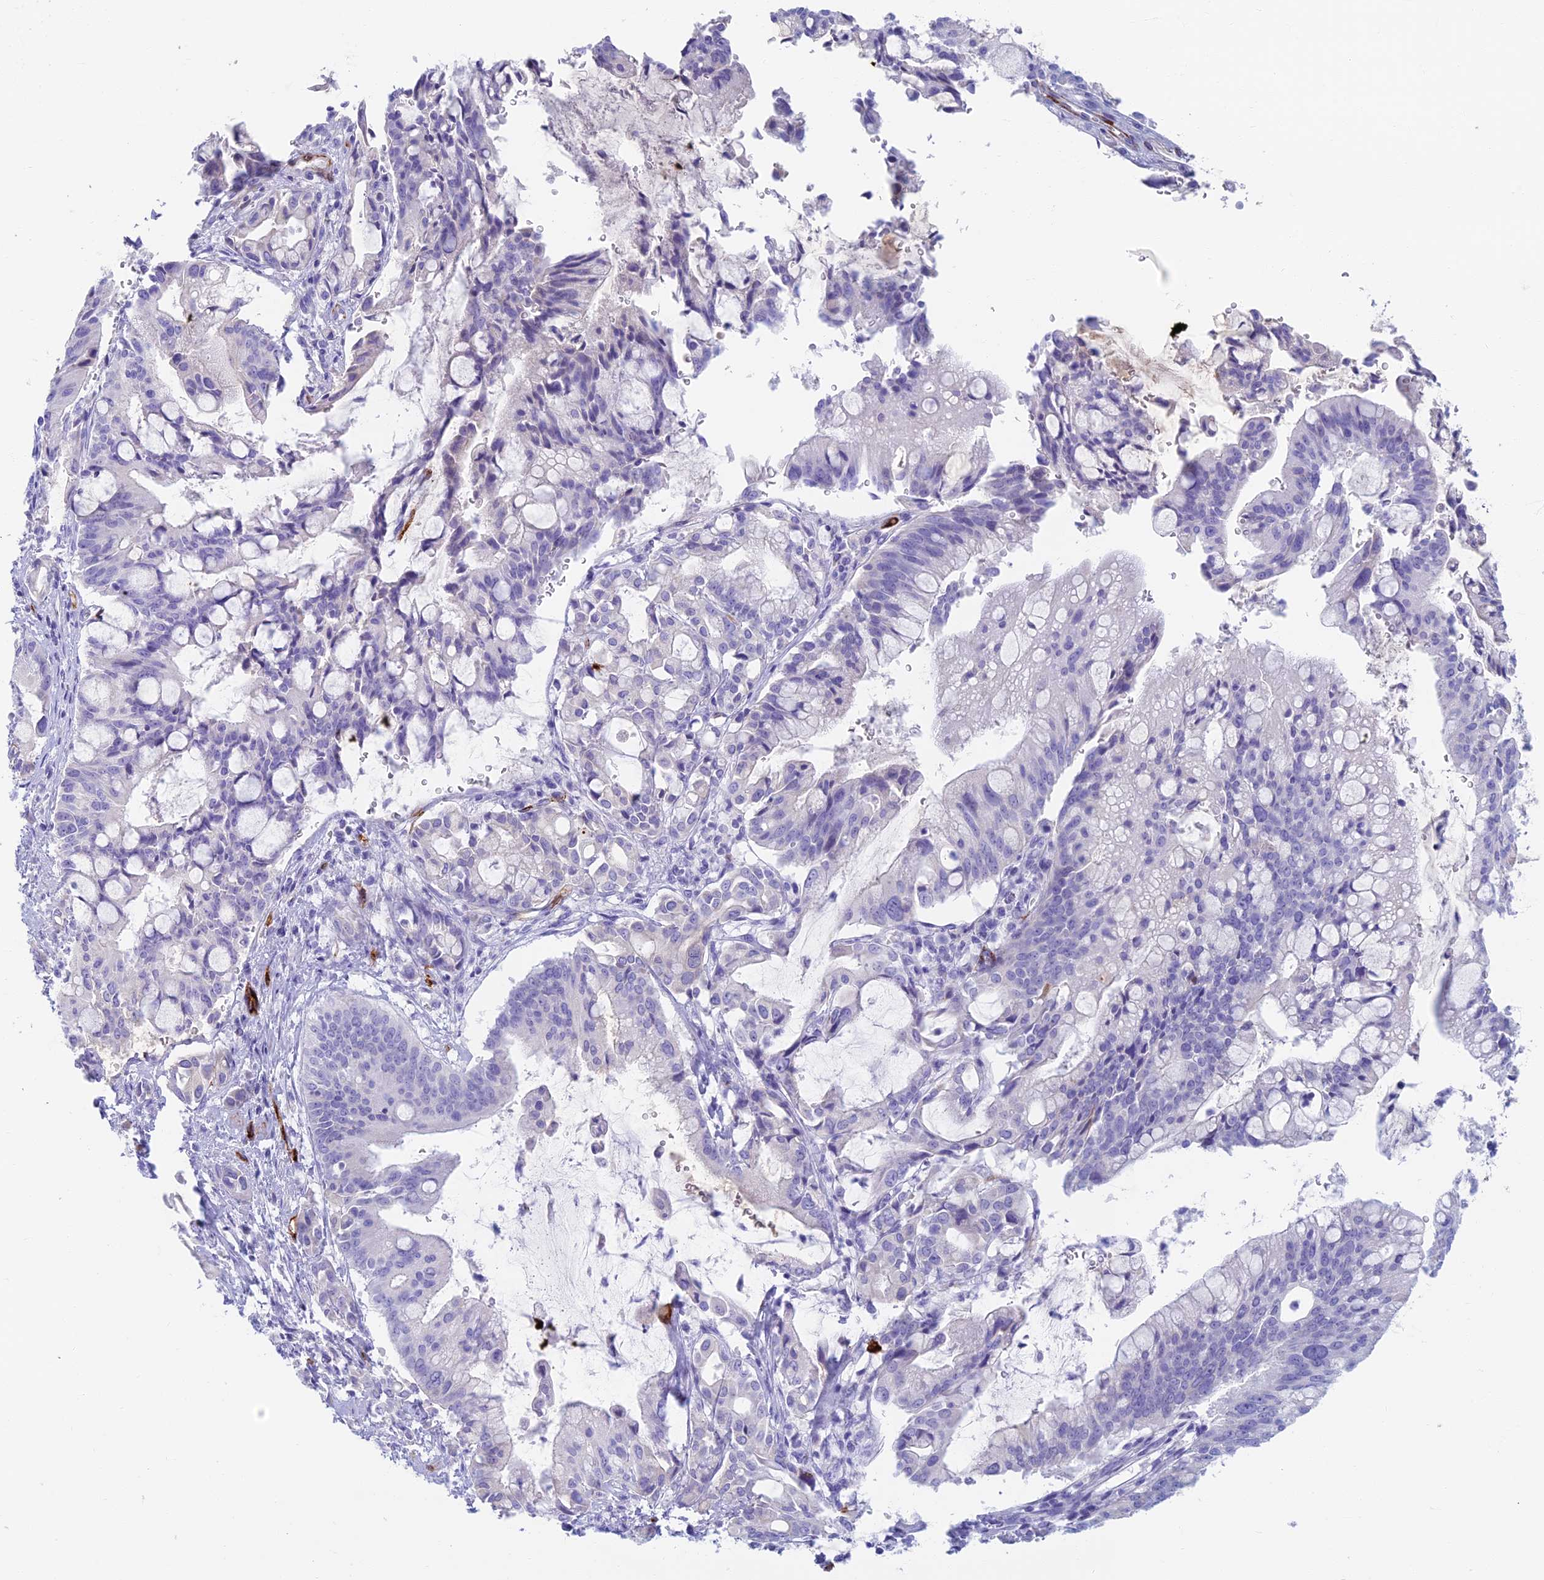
{"staining": {"intensity": "negative", "quantity": "none", "location": "none"}, "tissue": "pancreatic cancer", "cell_type": "Tumor cells", "image_type": "cancer", "snomed": [{"axis": "morphology", "description": "Adenocarcinoma, NOS"}, {"axis": "topography", "description": "Pancreas"}], "caption": "There is no significant expression in tumor cells of adenocarcinoma (pancreatic).", "gene": "ETFRF1", "patient": {"sex": "male", "age": 68}}